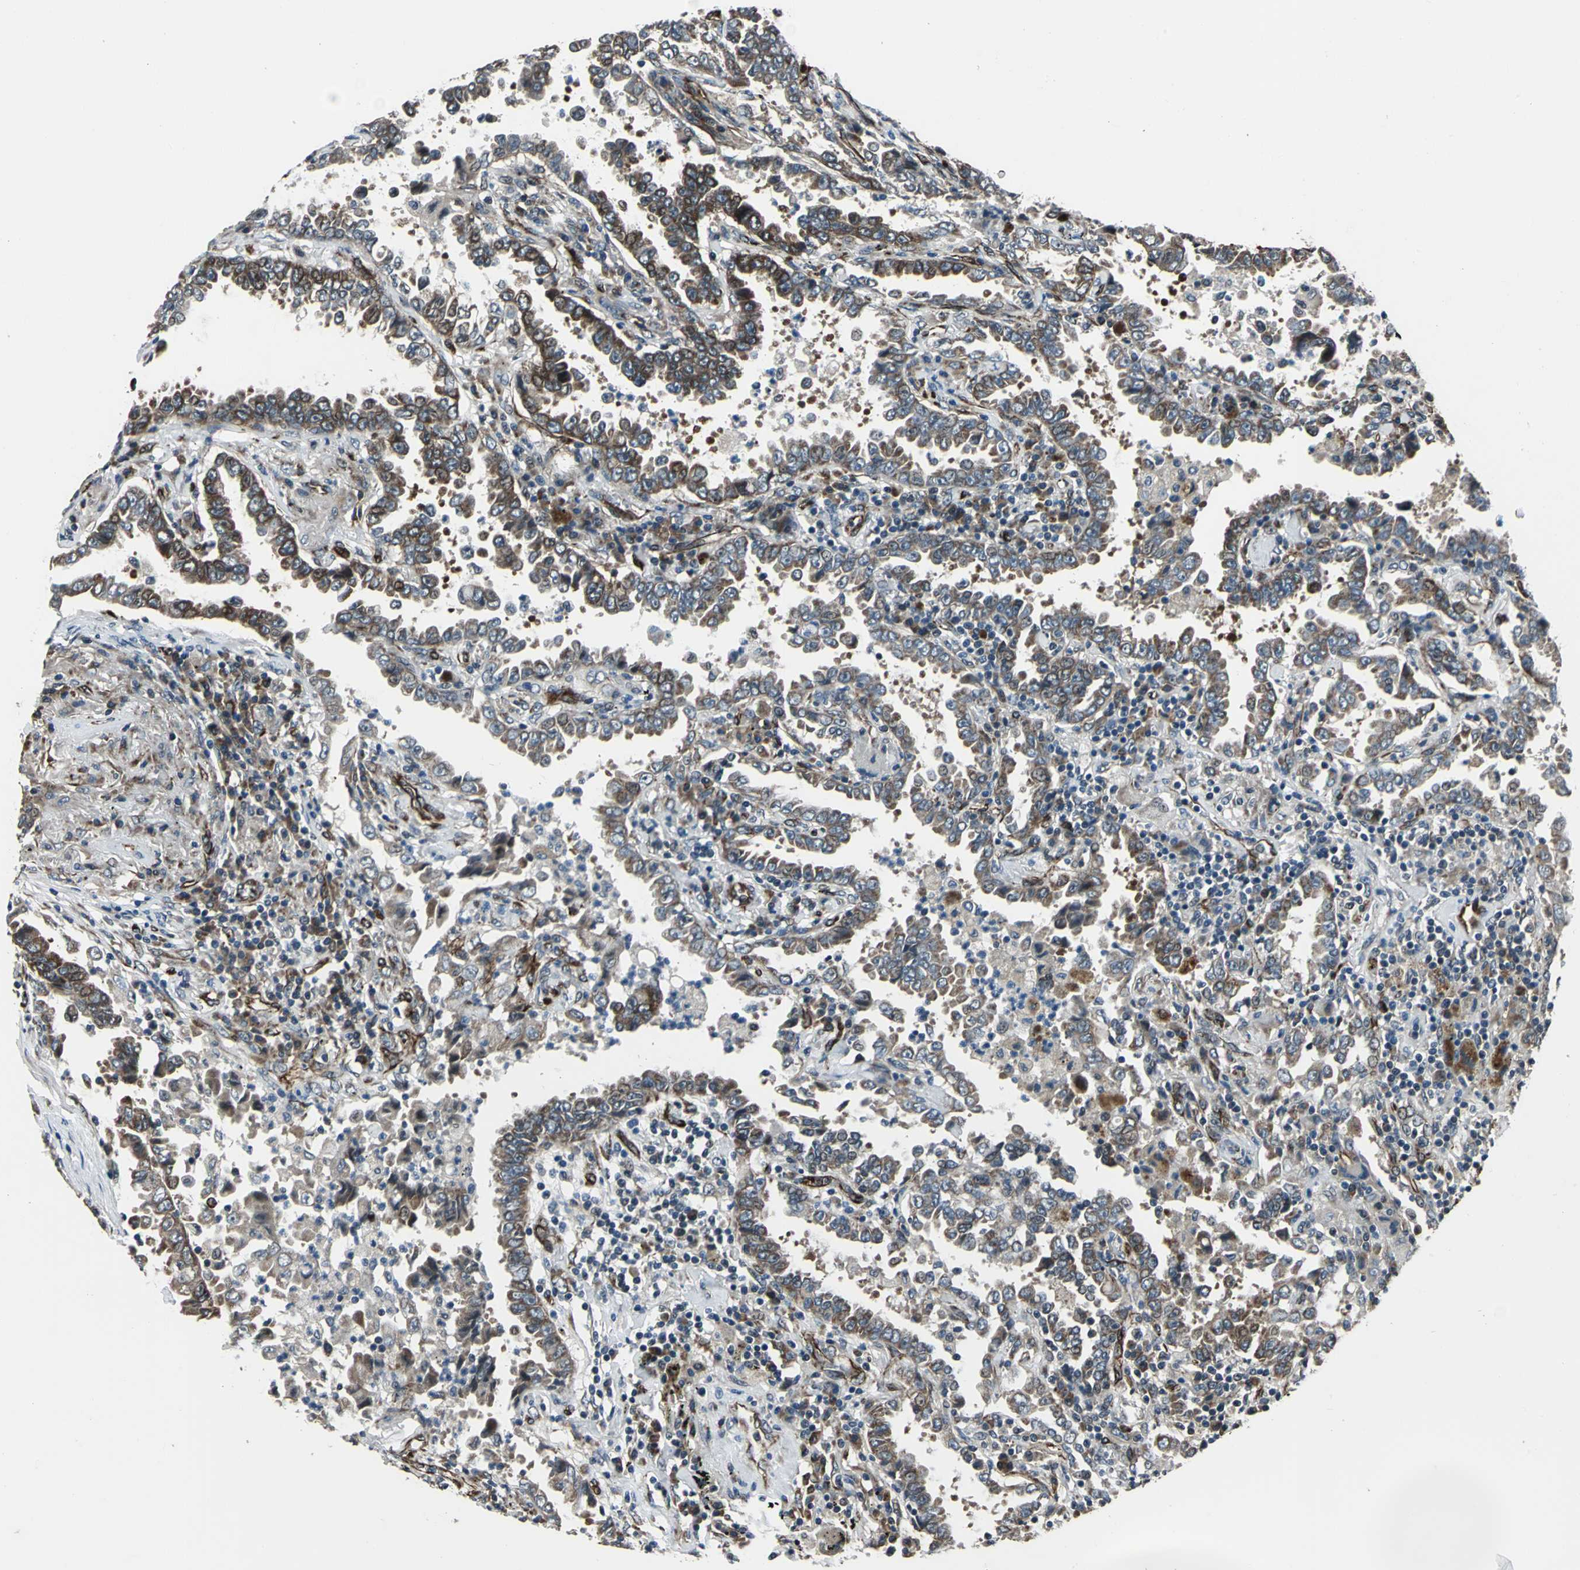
{"staining": {"intensity": "strong", "quantity": ">75%", "location": "cytoplasmic/membranous"}, "tissue": "lung cancer", "cell_type": "Tumor cells", "image_type": "cancer", "snomed": [{"axis": "morphology", "description": "Normal tissue, NOS"}, {"axis": "morphology", "description": "Inflammation, NOS"}, {"axis": "morphology", "description": "Adenocarcinoma, NOS"}, {"axis": "topography", "description": "Lung"}], "caption": "Immunohistochemistry of human lung cancer shows high levels of strong cytoplasmic/membranous staining in about >75% of tumor cells.", "gene": "EXD2", "patient": {"sex": "female", "age": 64}}